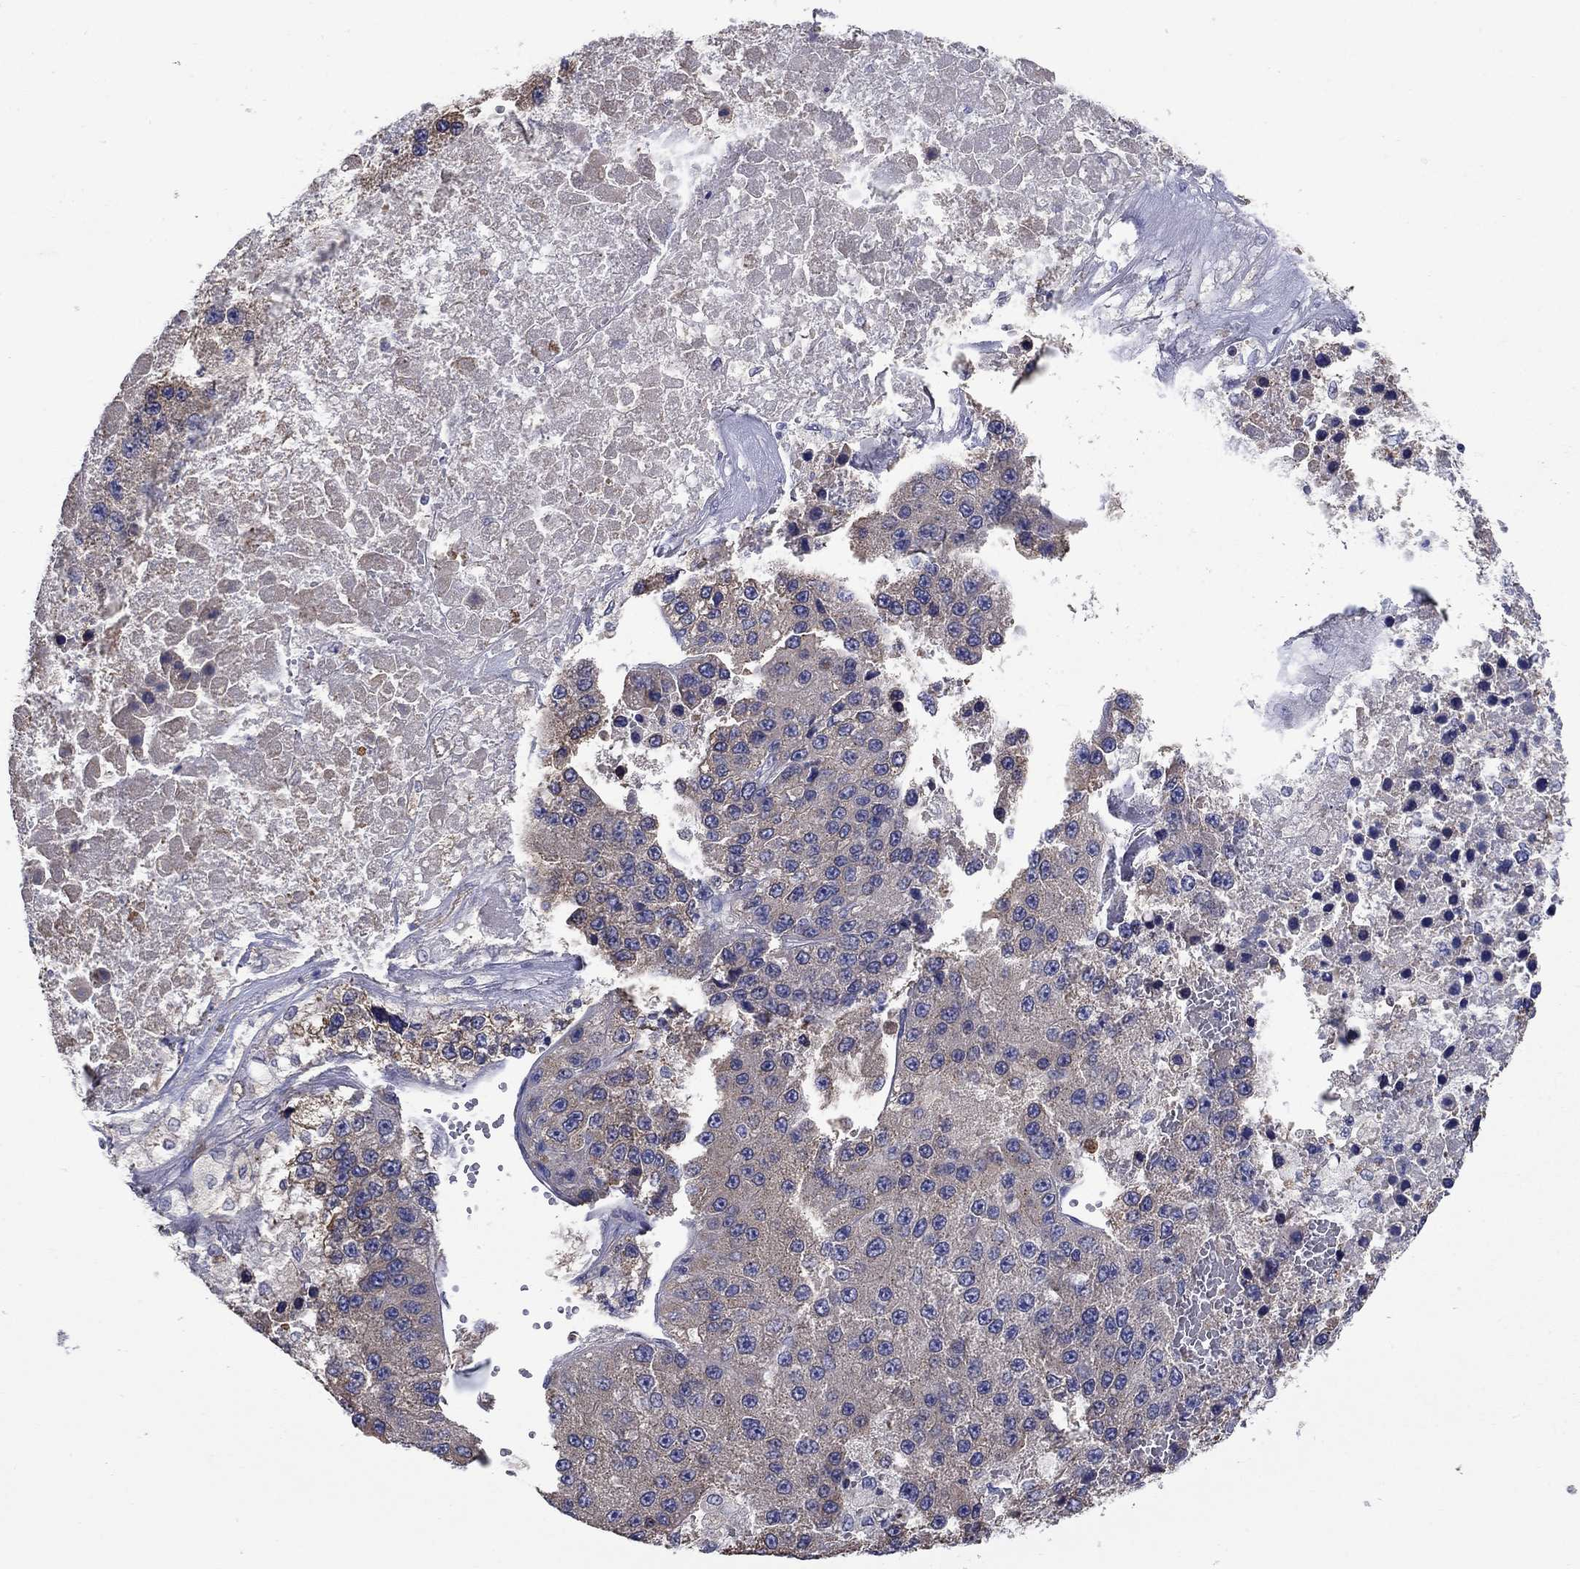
{"staining": {"intensity": "negative", "quantity": "none", "location": "none"}, "tissue": "liver cancer", "cell_type": "Tumor cells", "image_type": "cancer", "snomed": [{"axis": "morphology", "description": "Carcinoma, Hepatocellular, NOS"}, {"axis": "topography", "description": "Liver"}], "caption": "Tumor cells are negative for protein expression in human liver hepatocellular carcinoma.", "gene": "SULT2B1", "patient": {"sex": "female", "age": 73}}